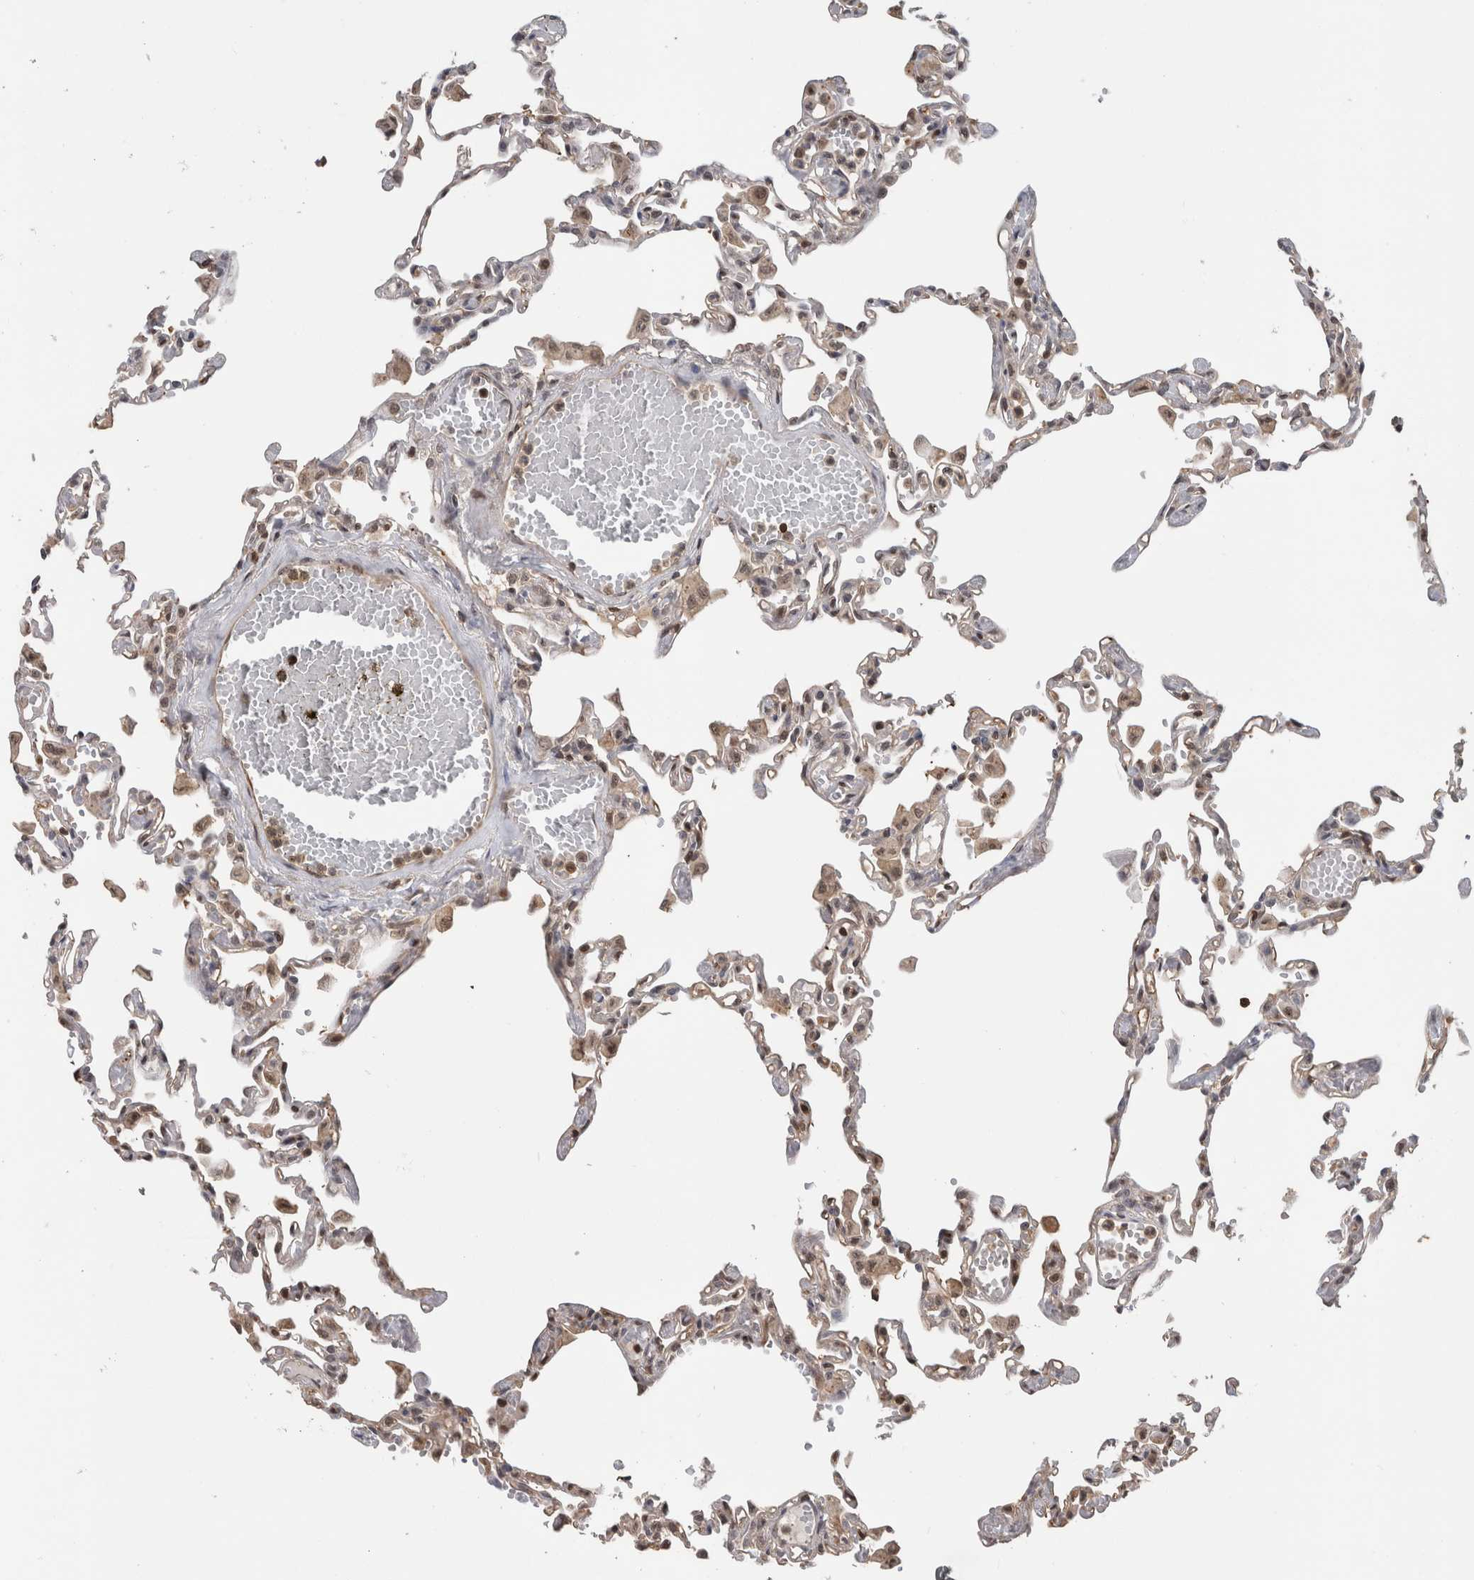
{"staining": {"intensity": "weak", "quantity": "25%-75%", "location": "cytoplasmic/membranous,nuclear"}, "tissue": "lung", "cell_type": "Alveolar cells", "image_type": "normal", "snomed": [{"axis": "morphology", "description": "Normal tissue, NOS"}, {"axis": "topography", "description": "Bronchus"}, {"axis": "topography", "description": "Lung"}], "caption": "This micrograph displays immunohistochemistry (IHC) staining of unremarkable lung, with low weak cytoplasmic/membranous,nuclear staining in approximately 25%-75% of alveolar cells.", "gene": "TDRD7", "patient": {"sex": "female", "age": 49}}